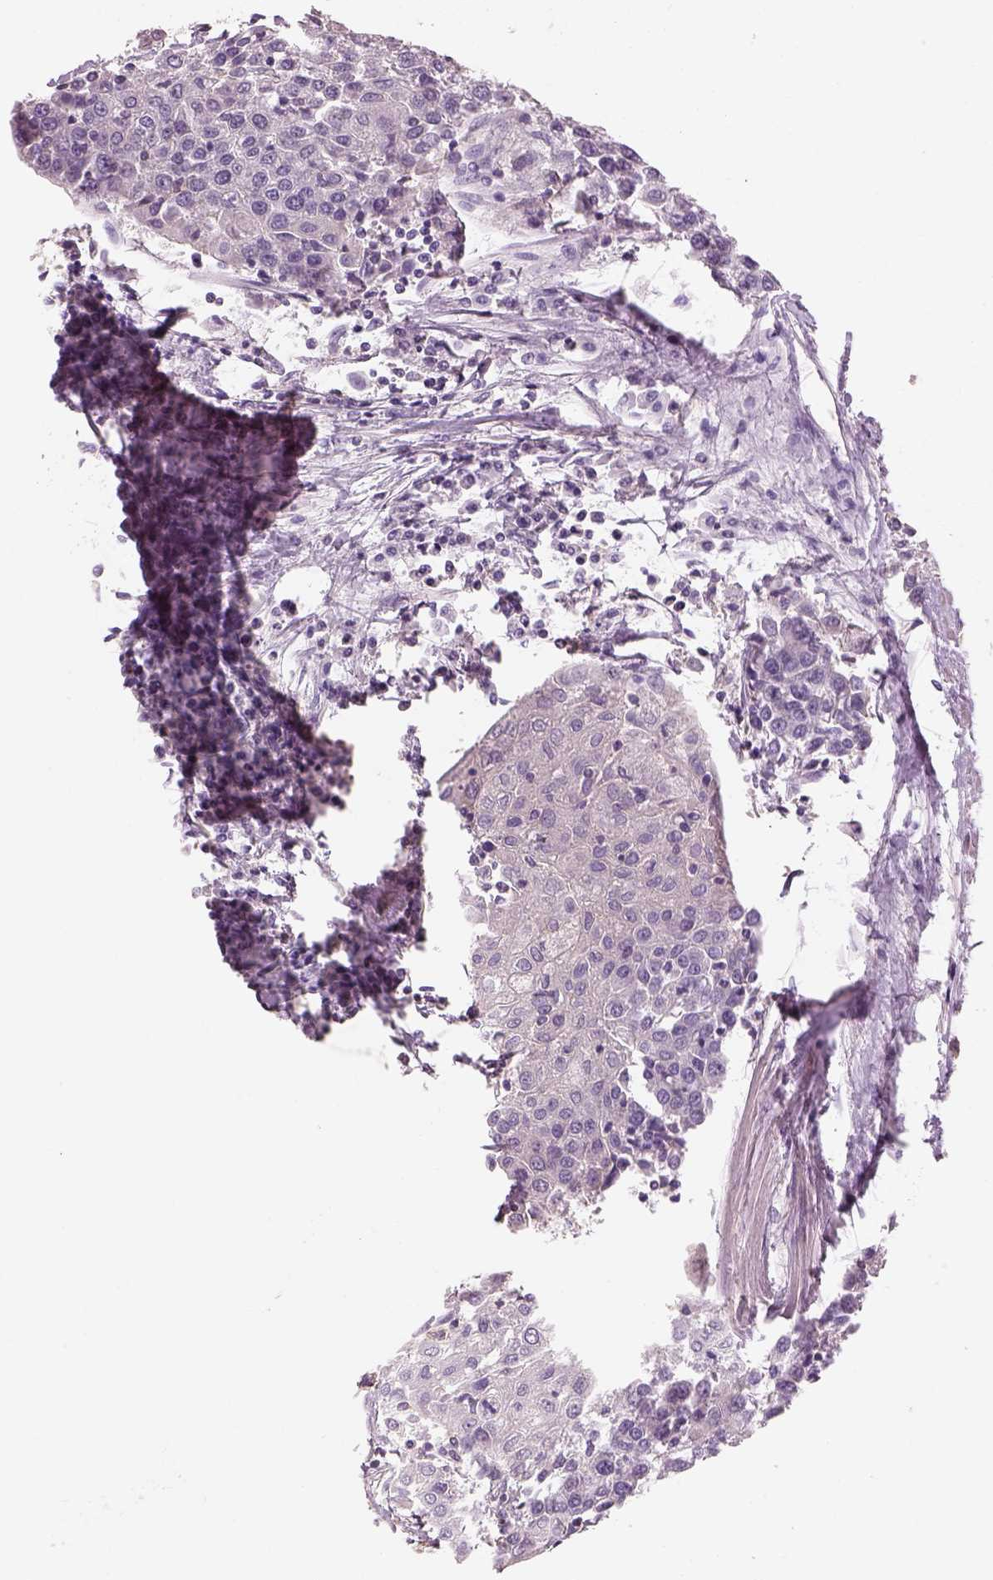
{"staining": {"intensity": "negative", "quantity": "none", "location": "none"}, "tissue": "urothelial cancer", "cell_type": "Tumor cells", "image_type": "cancer", "snomed": [{"axis": "morphology", "description": "Urothelial carcinoma, High grade"}, {"axis": "topography", "description": "Urinary bladder"}], "caption": "Image shows no significant protein staining in tumor cells of high-grade urothelial carcinoma.", "gene": "OTUD6A", "patient": {"sex": "female", "age": 85}}